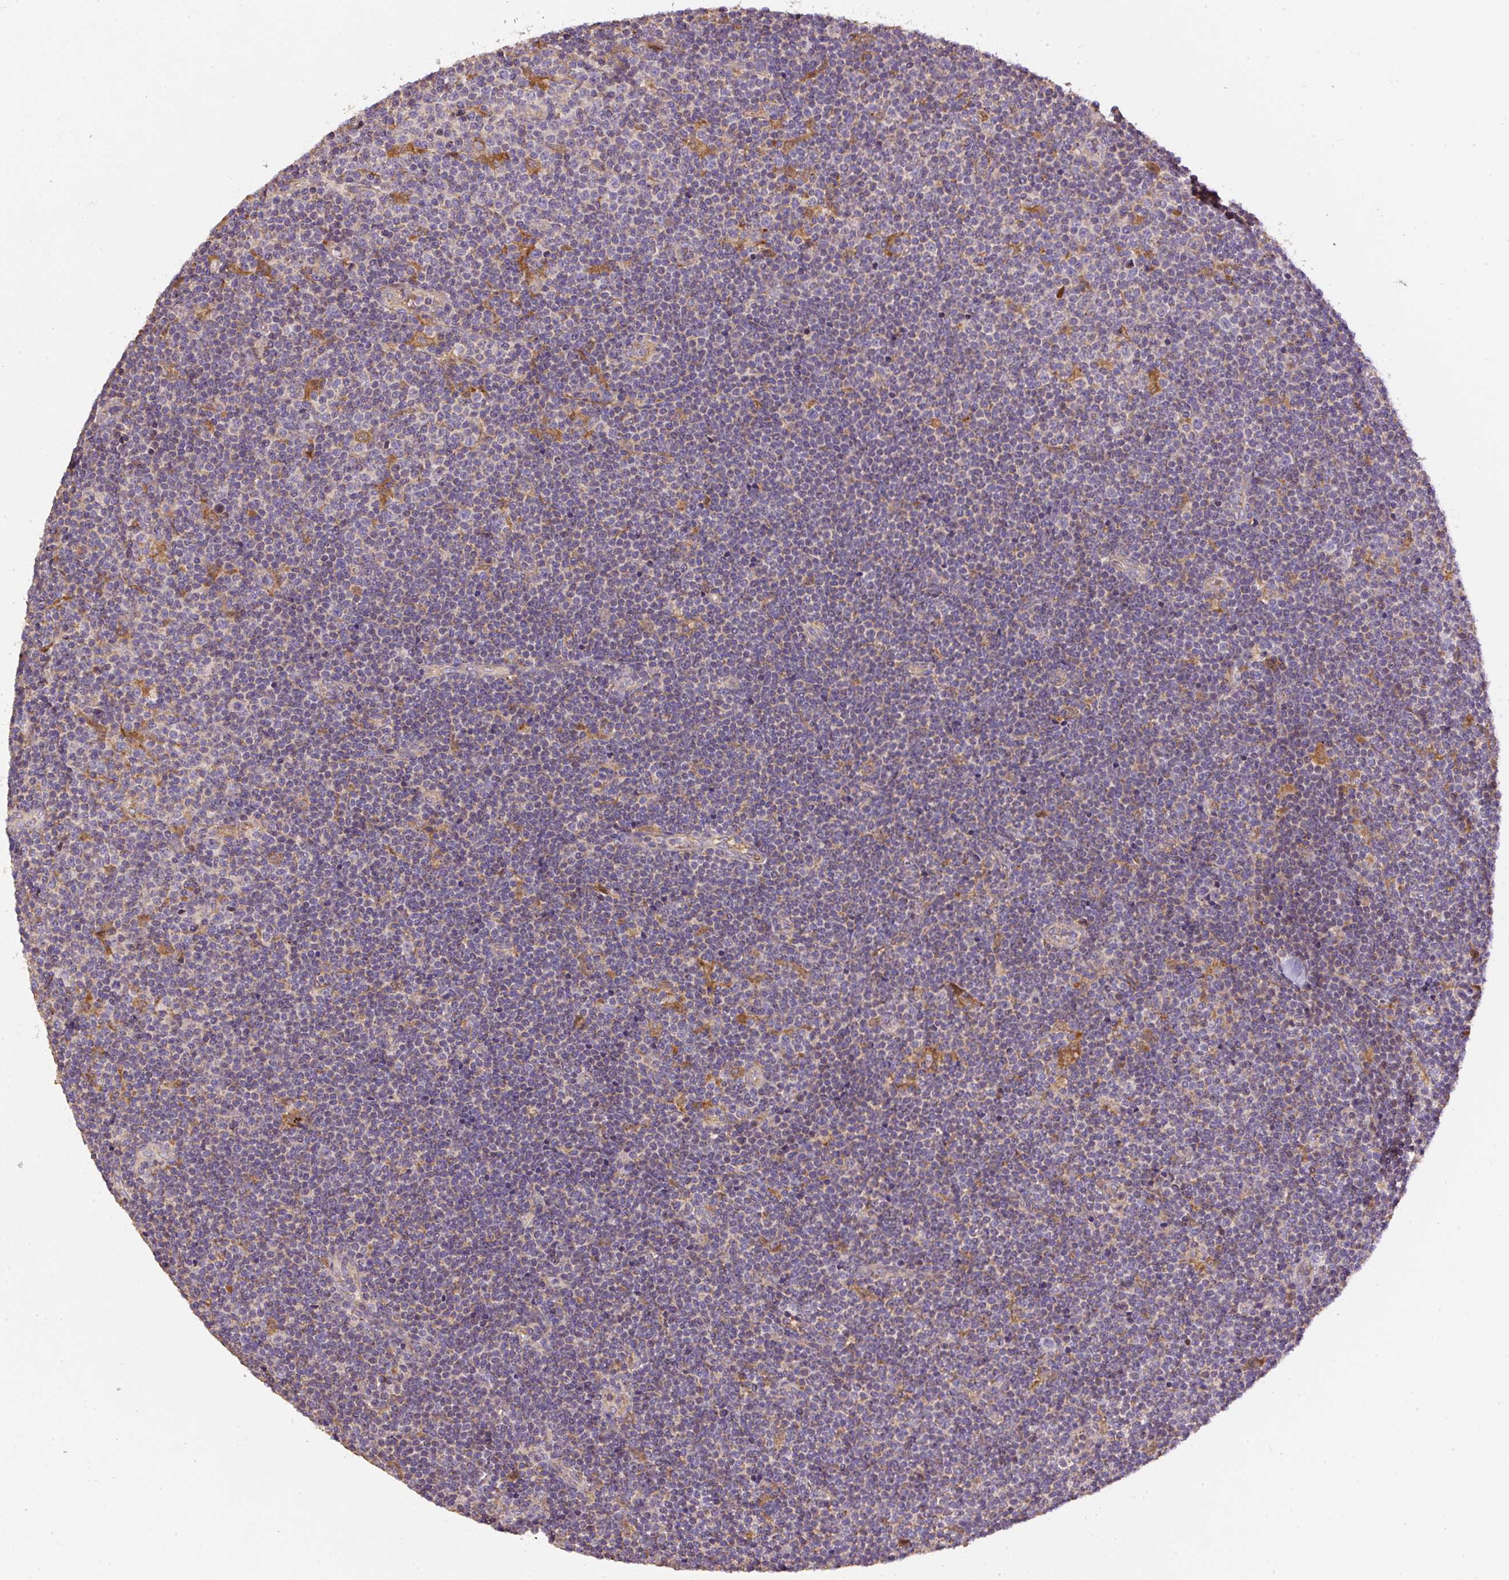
{"staining": {"intensity": "negative", "quantity": "none", "location": "none"}, "tissue": "lymphoma", "cell_type": "Tumor cells", "image_type": "cancer", "snomed": [{"axis": "morphology", "description": "Malignant lymphoma, non-Hodgkin's type, Low grade"}, {"axis": "topography", "description": "Lymph node"}], "caption": "The micrograph shows no significant staining in tumor cells of lymphoma.", "gene": "DAPK1", "patient": {"sex": "male", "age": 48}}